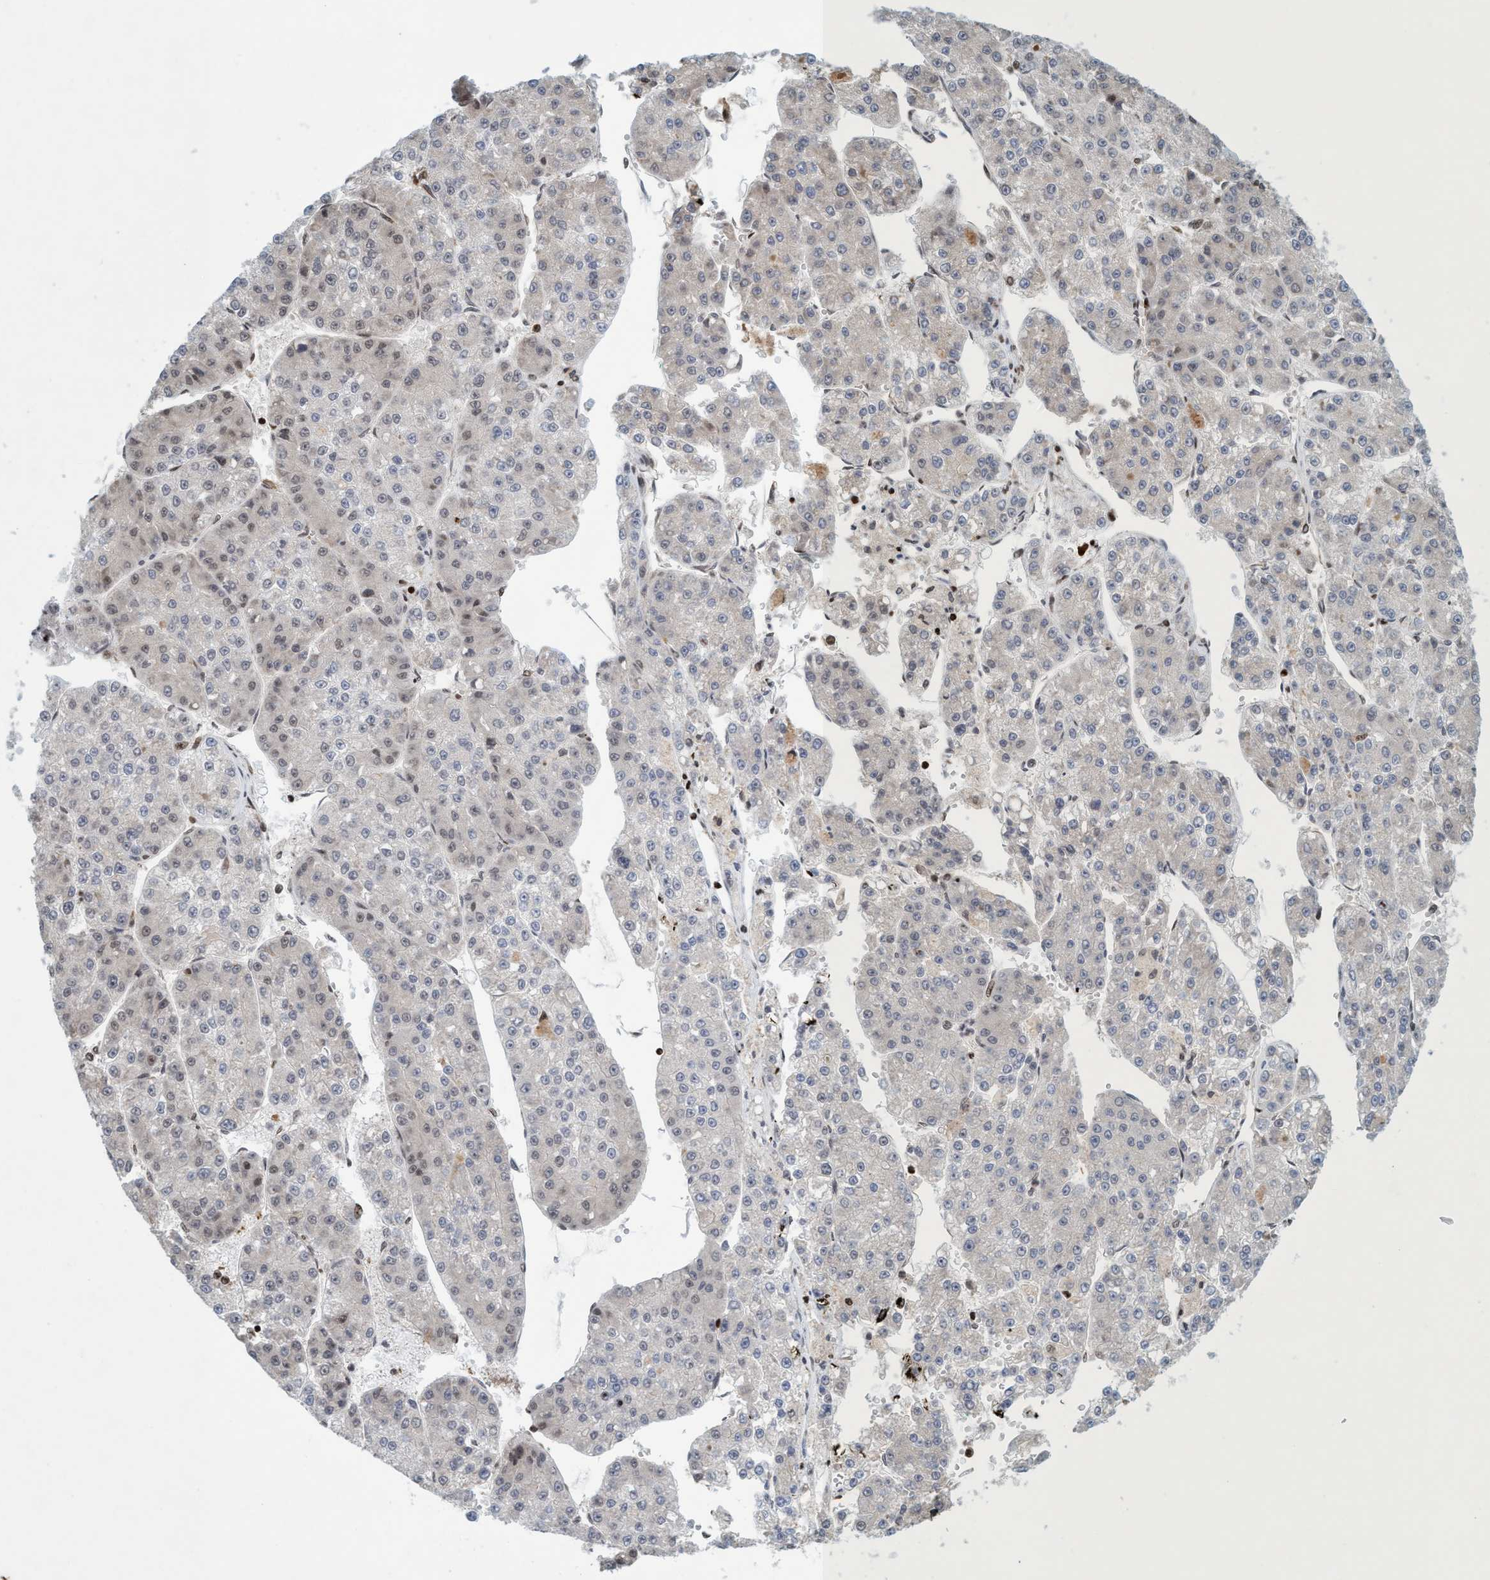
{"staining": {"intensity": "weak", "quantity": "<25%", "location": "nuclear"}, "tissue": "liver cancer", "cell_type": "Tumor cells", "image_type": "cancer", "snomed": [{"axis": "morphology", "description": "Carcinoma, Hepatocellular, NOS"}, {"axis": "topography", "description": "Liver"}], "caption": "There is no significant positivity in tumor cells of hepatocellular carcinoma (liver).", "gene": "SMCR8", "patient": {"sex": "female", "age": 73}}